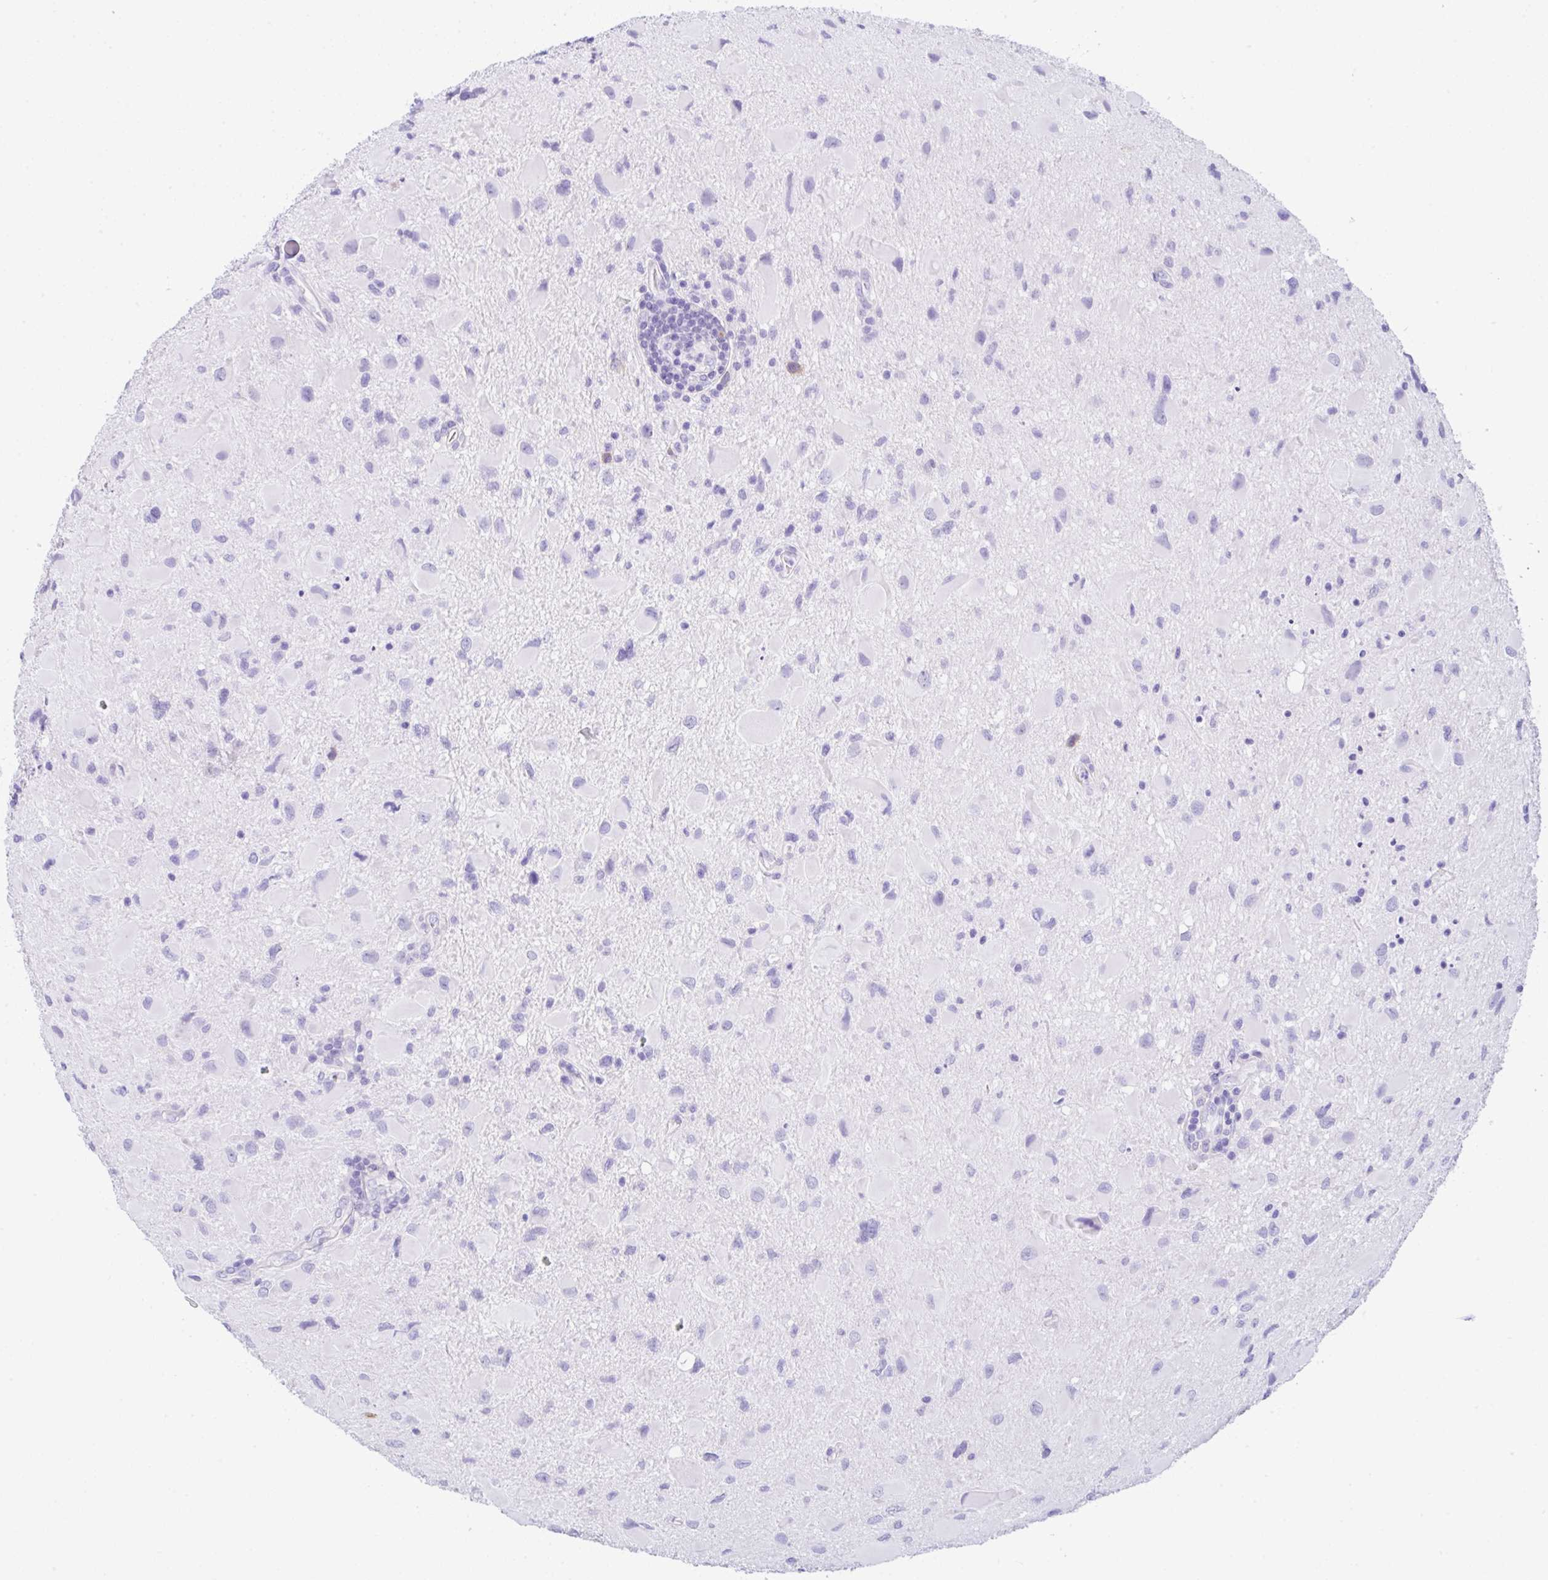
{"staining": {"intensity": "negative", "quantity": "none", "location": "none"}, "tissue": "glioma", "cell_type": "Tumor cells", "image_type": "cancer", "snomed": [{"axis": "morphology", "description": "Glioma, malignant, Low grade"}, {"axis": "topography", "description": "Brain"}], "caption": "DAB immunohistochemical staining of human glioma reveals no significant expression in tumor cells.", "gene": "RRM2", "patient": {"sex": "female", "age": 32}}